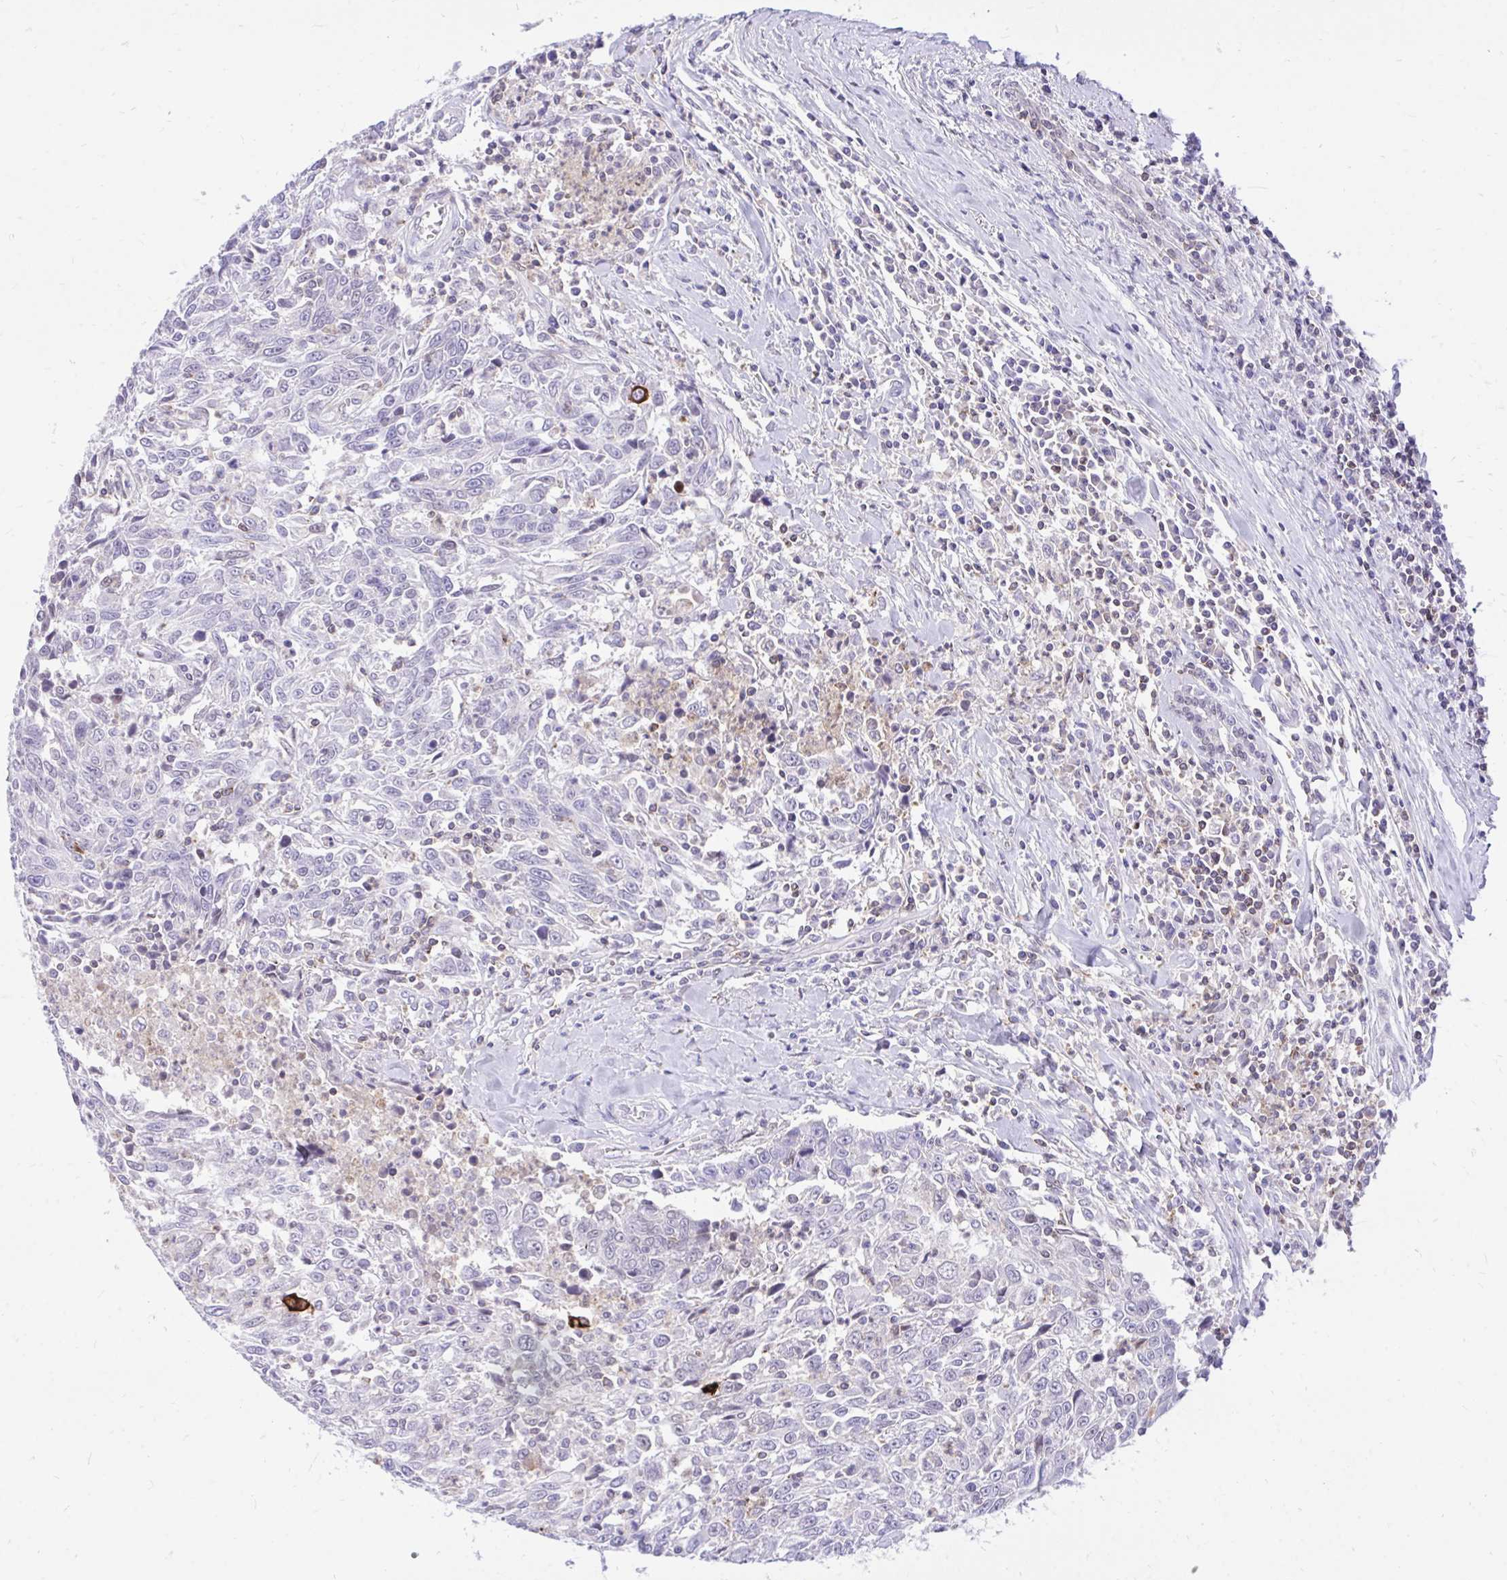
{"staining": {"intensity": "negative", "quantity": "none", "location": "none"}, "tissue": "breast cancer", "cell_type": "Tumor cells", "image_type": "cancer", "snomed": [{"axis": "morphology", "description": "Duct carcinoma"}, {"axis": "topography", "description": "Breast"}], "caption": "Tumor cells show no significant expression in breast cancer (infiltrating ductal carcinoma).", "gene": "CXCL8", "patient": {"sex": "female", "age": 50}}